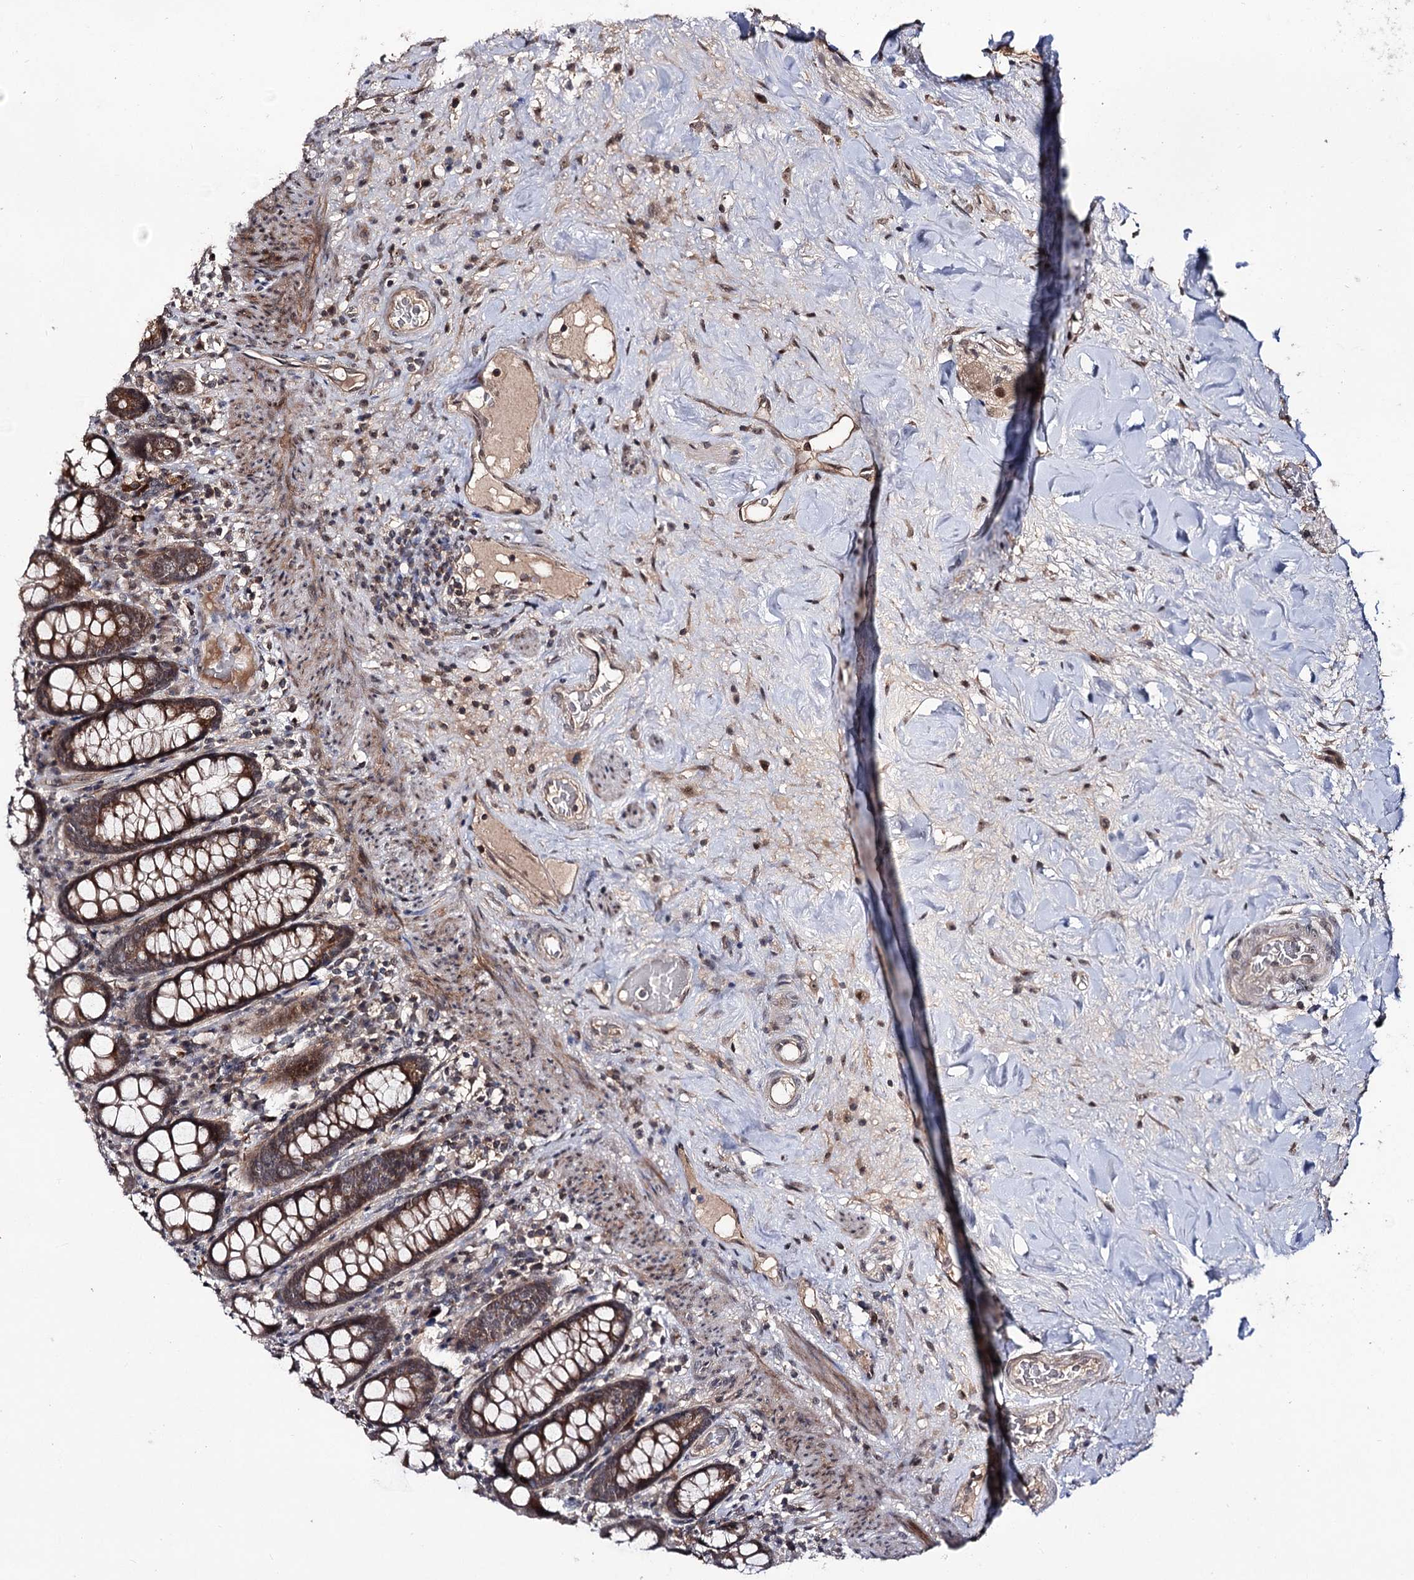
{"staining": {"intensity": "moderate", "quantity": ">75%", "location": "cytoplasmic/membranous,nuclear"}, "tissue": "colon", "cell_type": "Endothelial cells", "image_type": "normal", "snomed": [{"axis": "morphology", "description": "Normal tissue, NOS"}, {"axis": "topography", "description": "Colon"}], "caption": "Brown immunohistochemical staining in benign colon displays moderate cytoplasmic/membranous,nuclear positivity in approximately >75% of endothelial cells.", "gene": "FAM53B", "patient": {"sex": "female", "age": 79}}